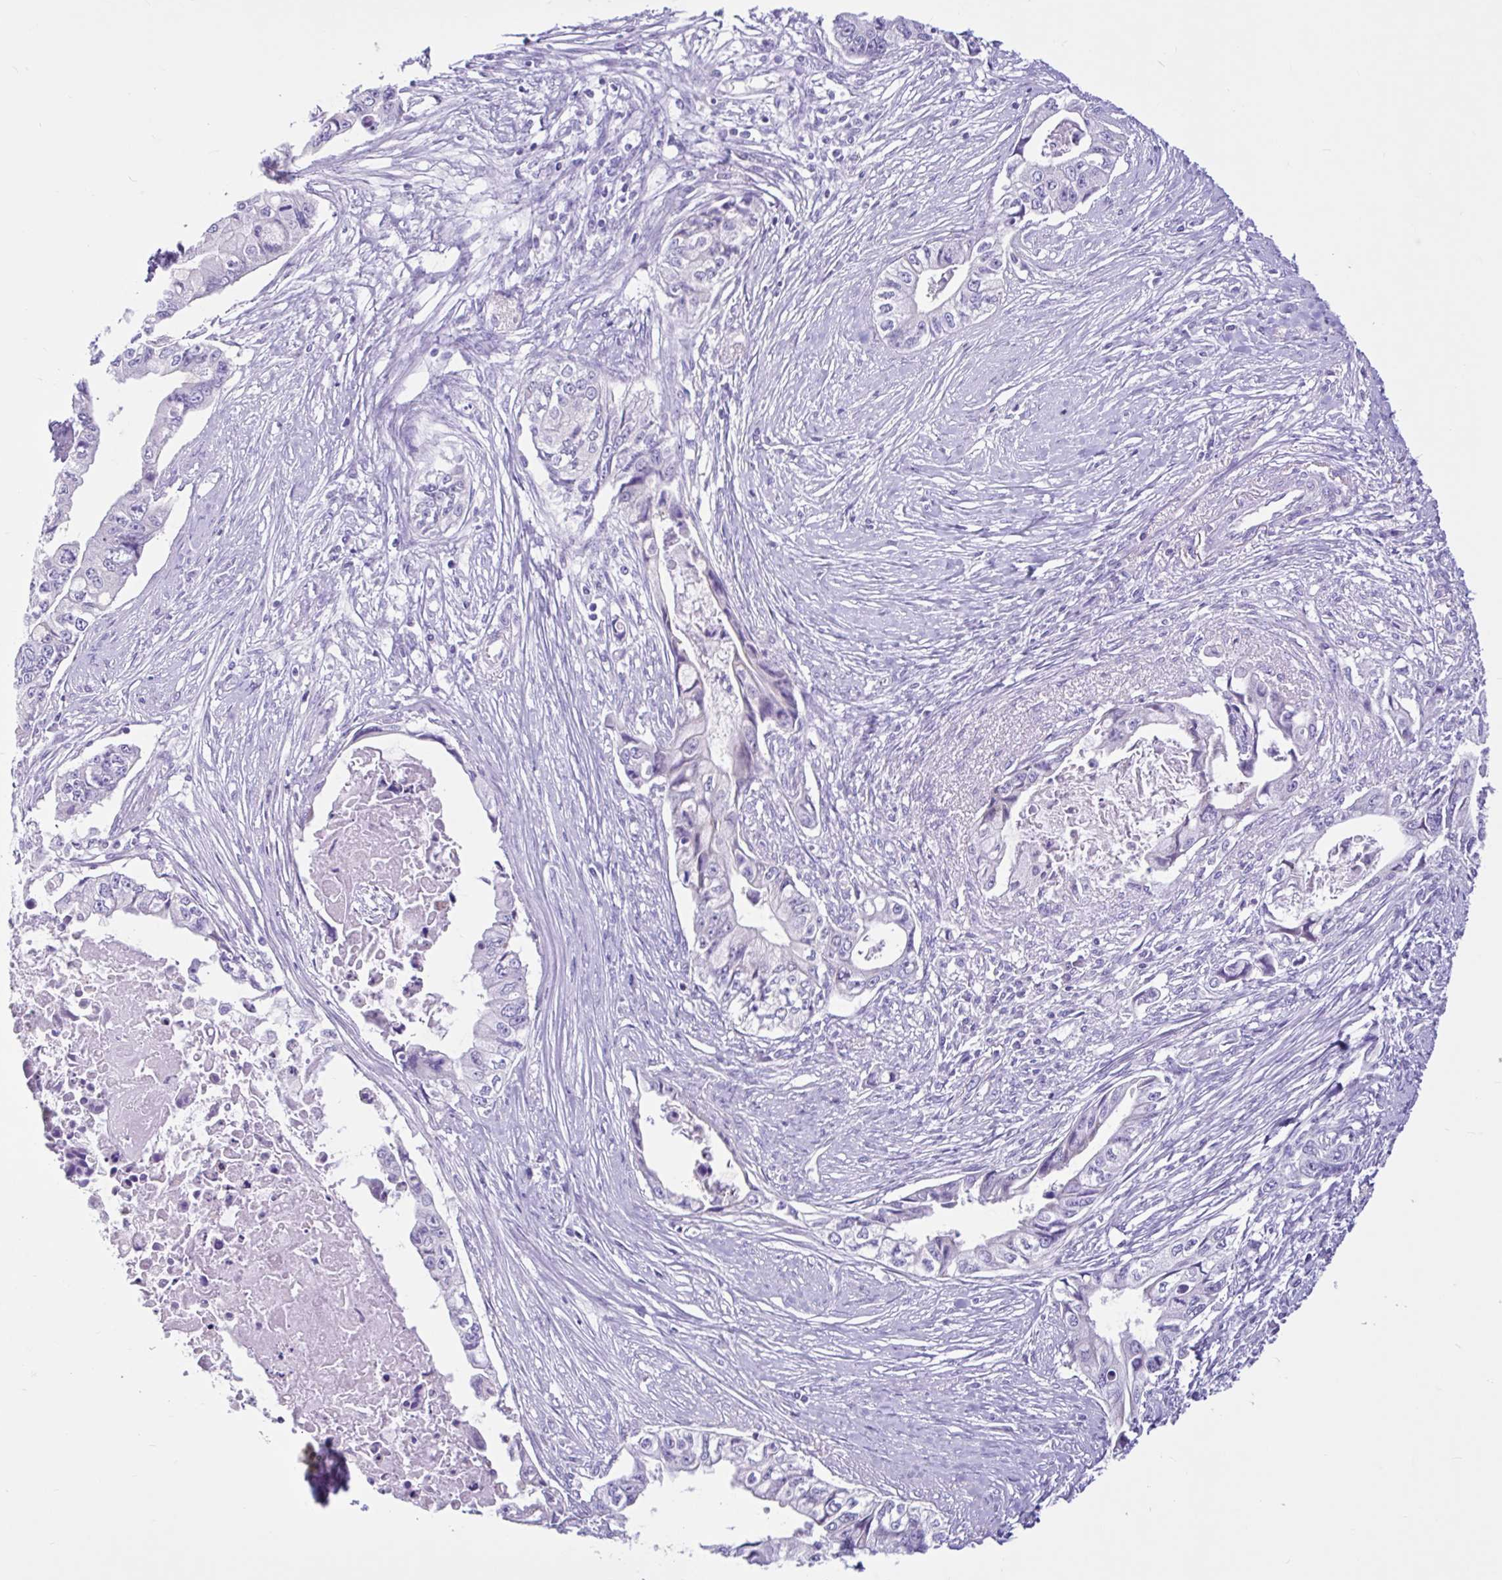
{"staining": {"intensity": "negative", "quantity": "none", "location": "none"}, "tissue": "pancreatic cancer", "cell_type": "Tumor cells", "image_type": "cancer", "snomed": [{"axis": "morphology", "description": "Adenocarcinoma, NOS"}, {"axis": "topography", "description": "Pancreas"}], "caption": "Immunohistochemistry (IHC) image of human pancreatic cancer (adenocarcinoma) stained for a protein (brown), which displays no staining in tumor cells. Nuclei are stained in blue.", "gene": "CYP19A1", "patient": {"sex": "male", "age": 66}}